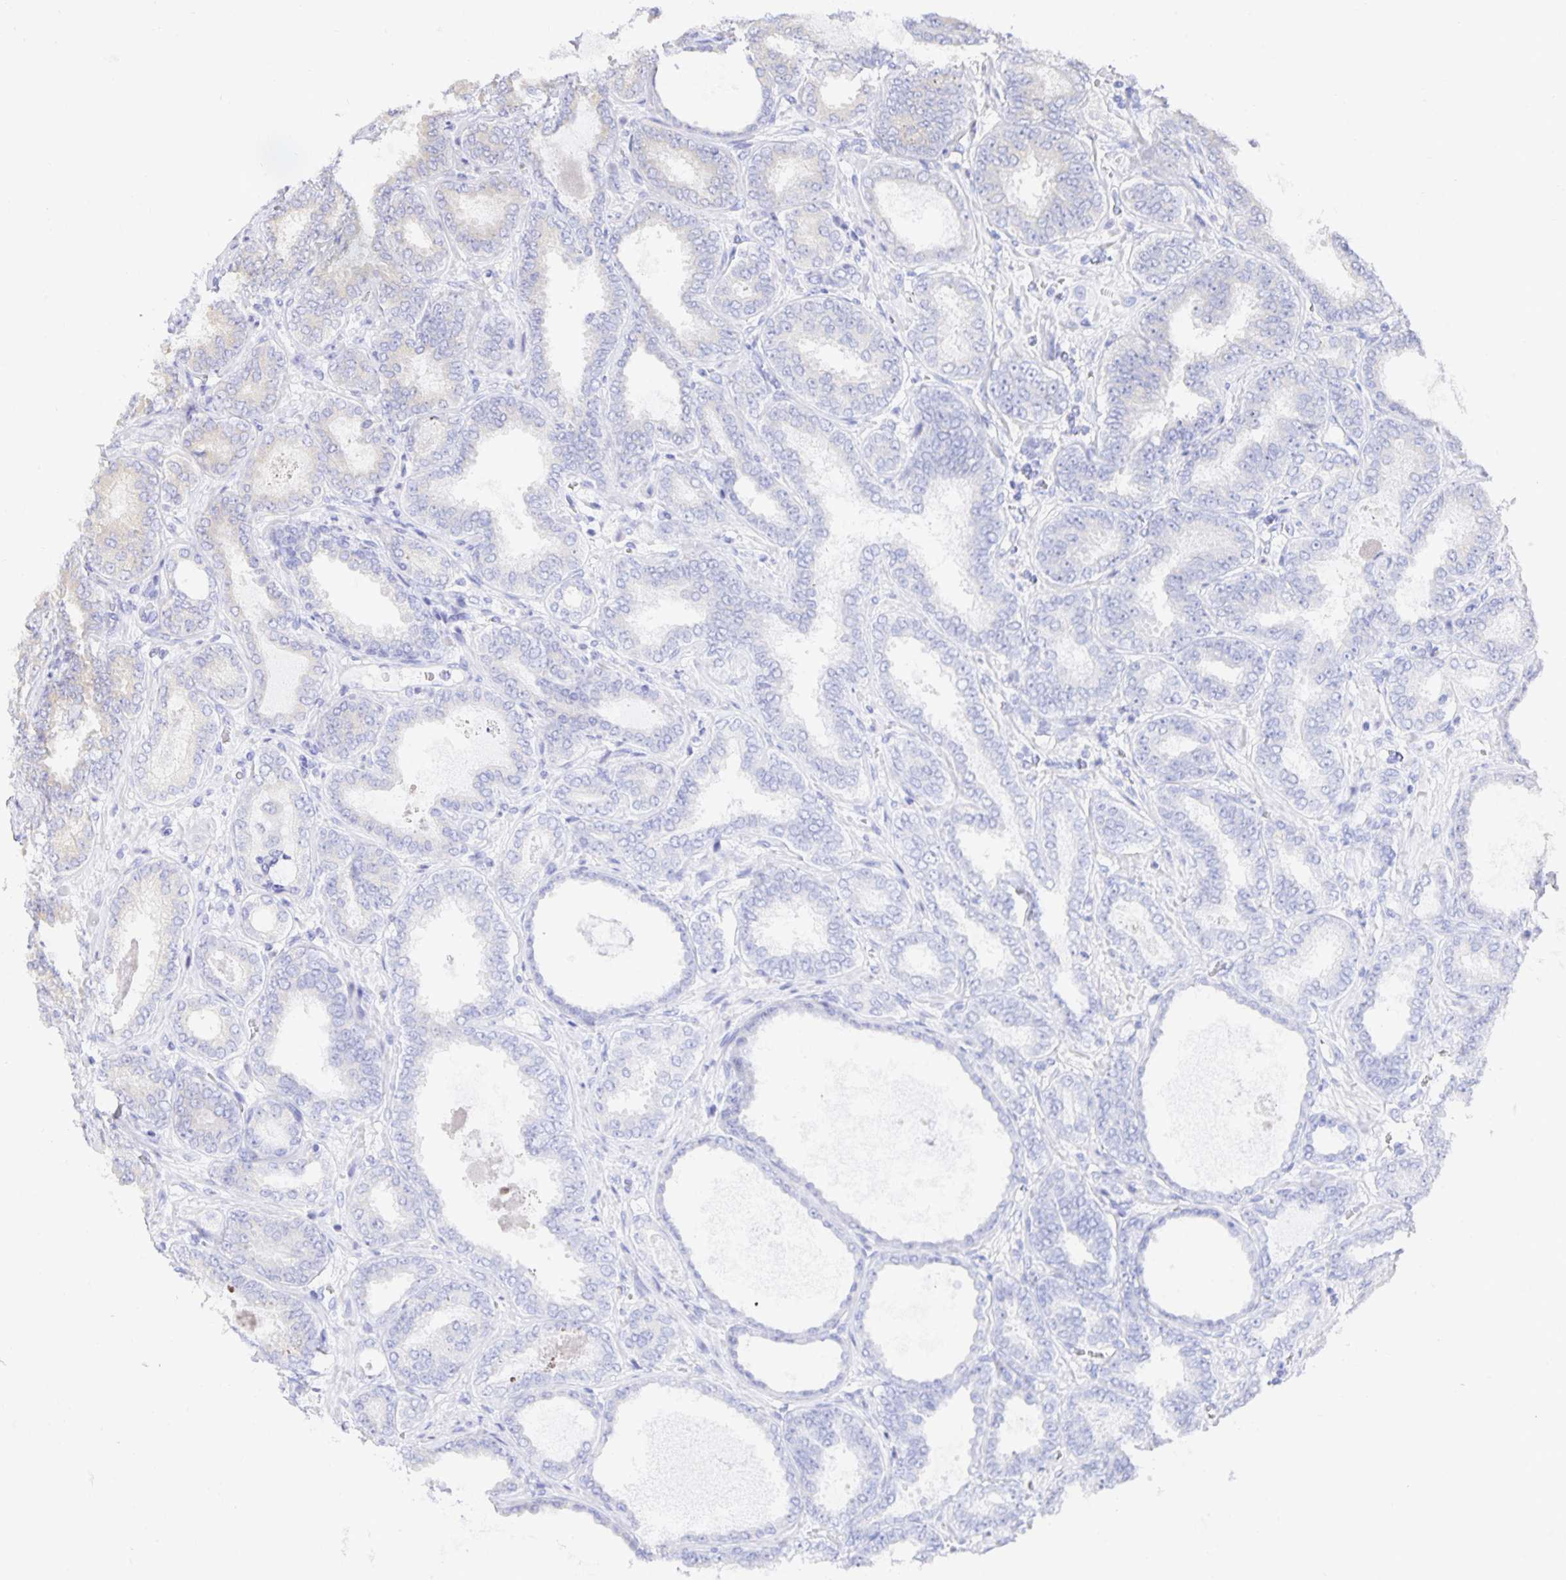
{"staining": {"intensity": "weak", "quantity": "<25%", "location": "cytoplasmic/membranous"}, "tissue": "prostate cancer", "cell_type": "Tumor cells", "image_type": "cancer", "snomed": [{"axis": "morphology", "description": "Adenocarcinoma, High grade"}, {"axis": "topography", "description": "Prostate"}], "caption": "This is an IHC photomicrograph of adenocarcinoma (high-grade) (prostate). There is no expression in tumor cells.", "gene": "USO1", "patient": {"sex": "male", "age": 72}}